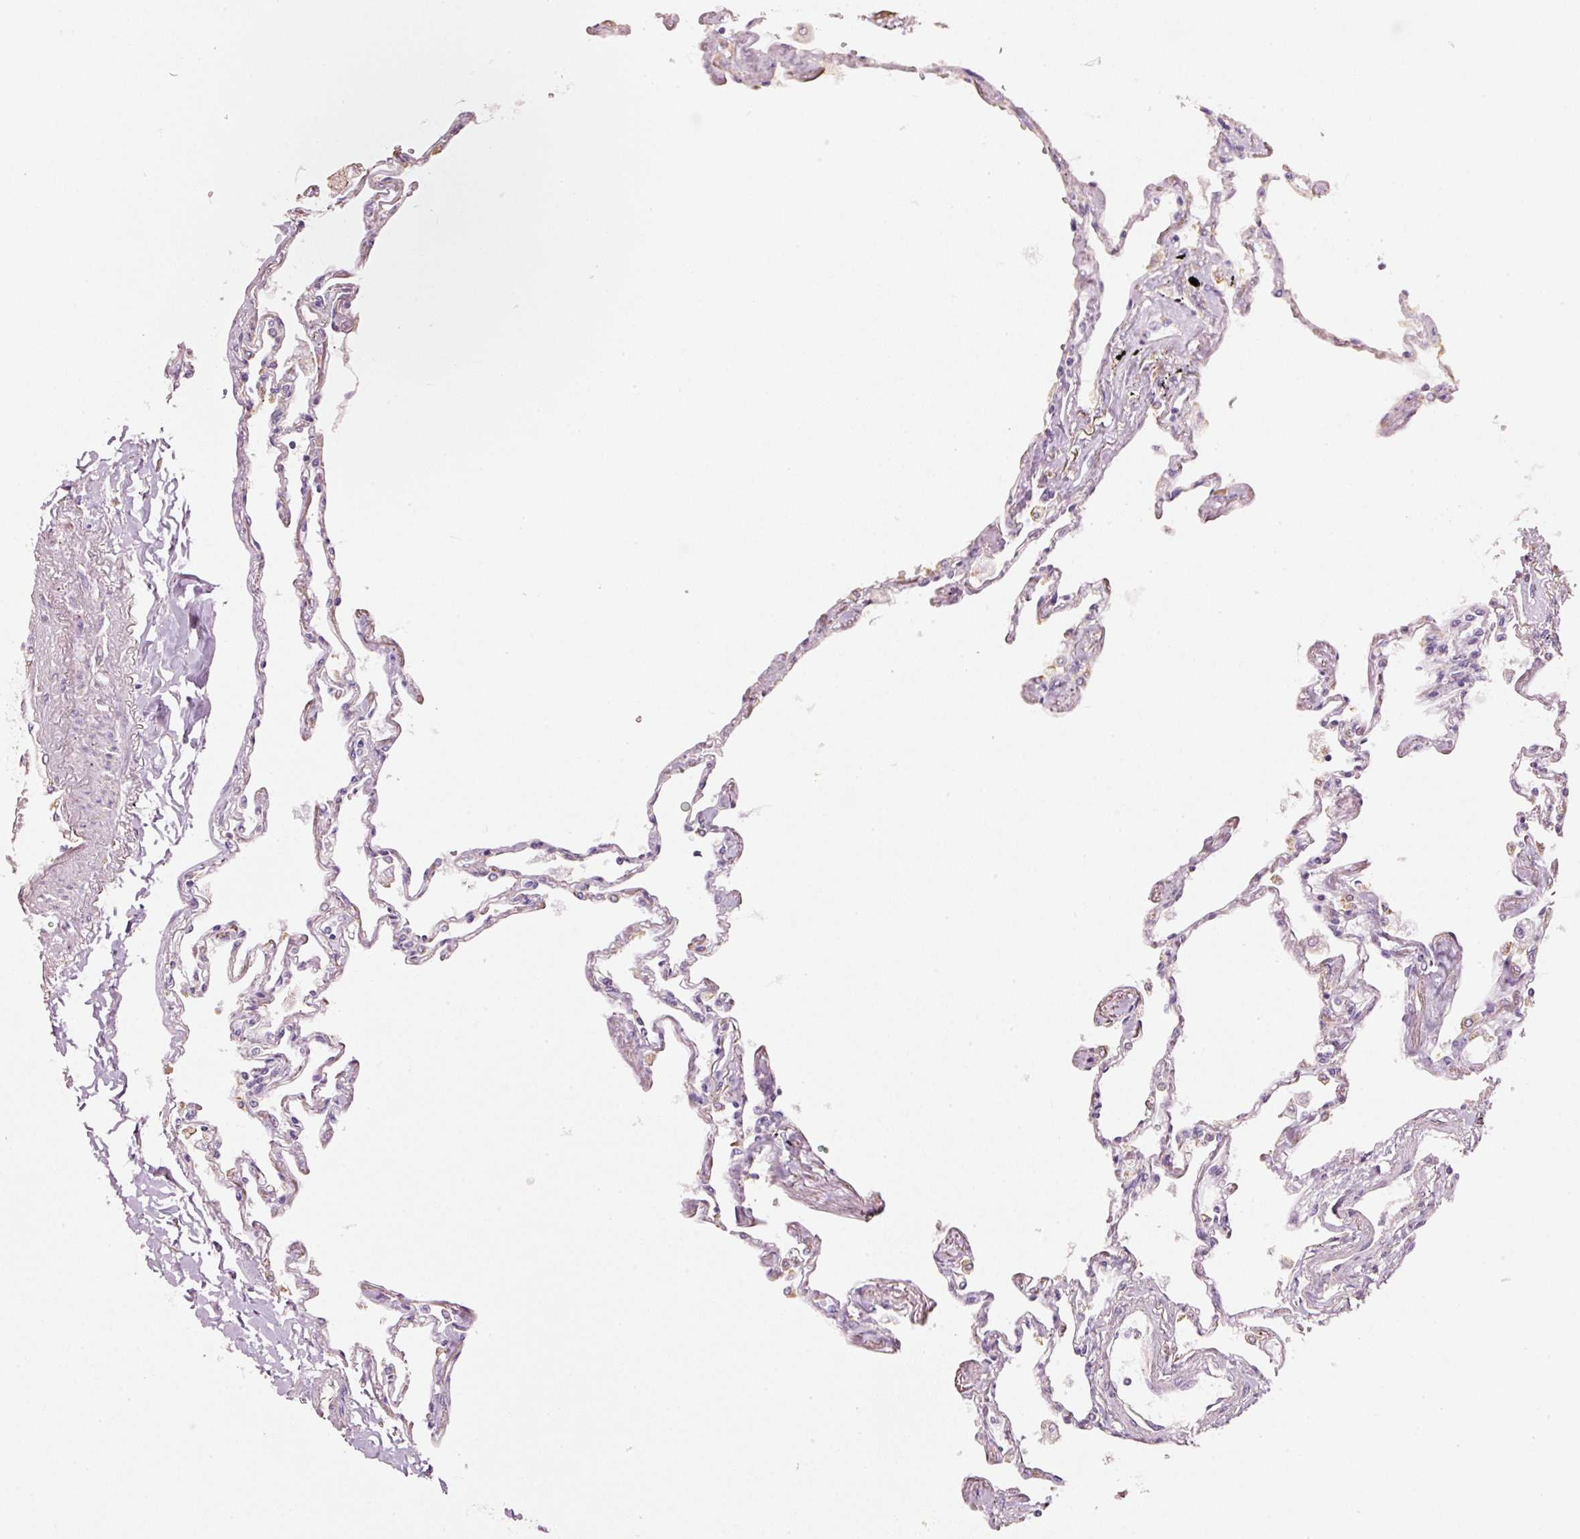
{"staining": {"intensity": "moderate", "quantity": "<25%", "location": "cytoplasmic/membranous"}, "tissue": "lung", "cell_type": "Alveolar cells", "image_type": "normal", "snomed": [{"axis": "morphology", "description": "Normal tissue, NOS"}, {"axis": "topography", "description": "Lung"}], "caption": "Human lung stained with a brown dye exhibits moderate cytoplasmic/membranous positive positivity in approximately <25% of alveolar cells.", "gene": "GCG", "patient": {"sex": "female", "age": 67}}